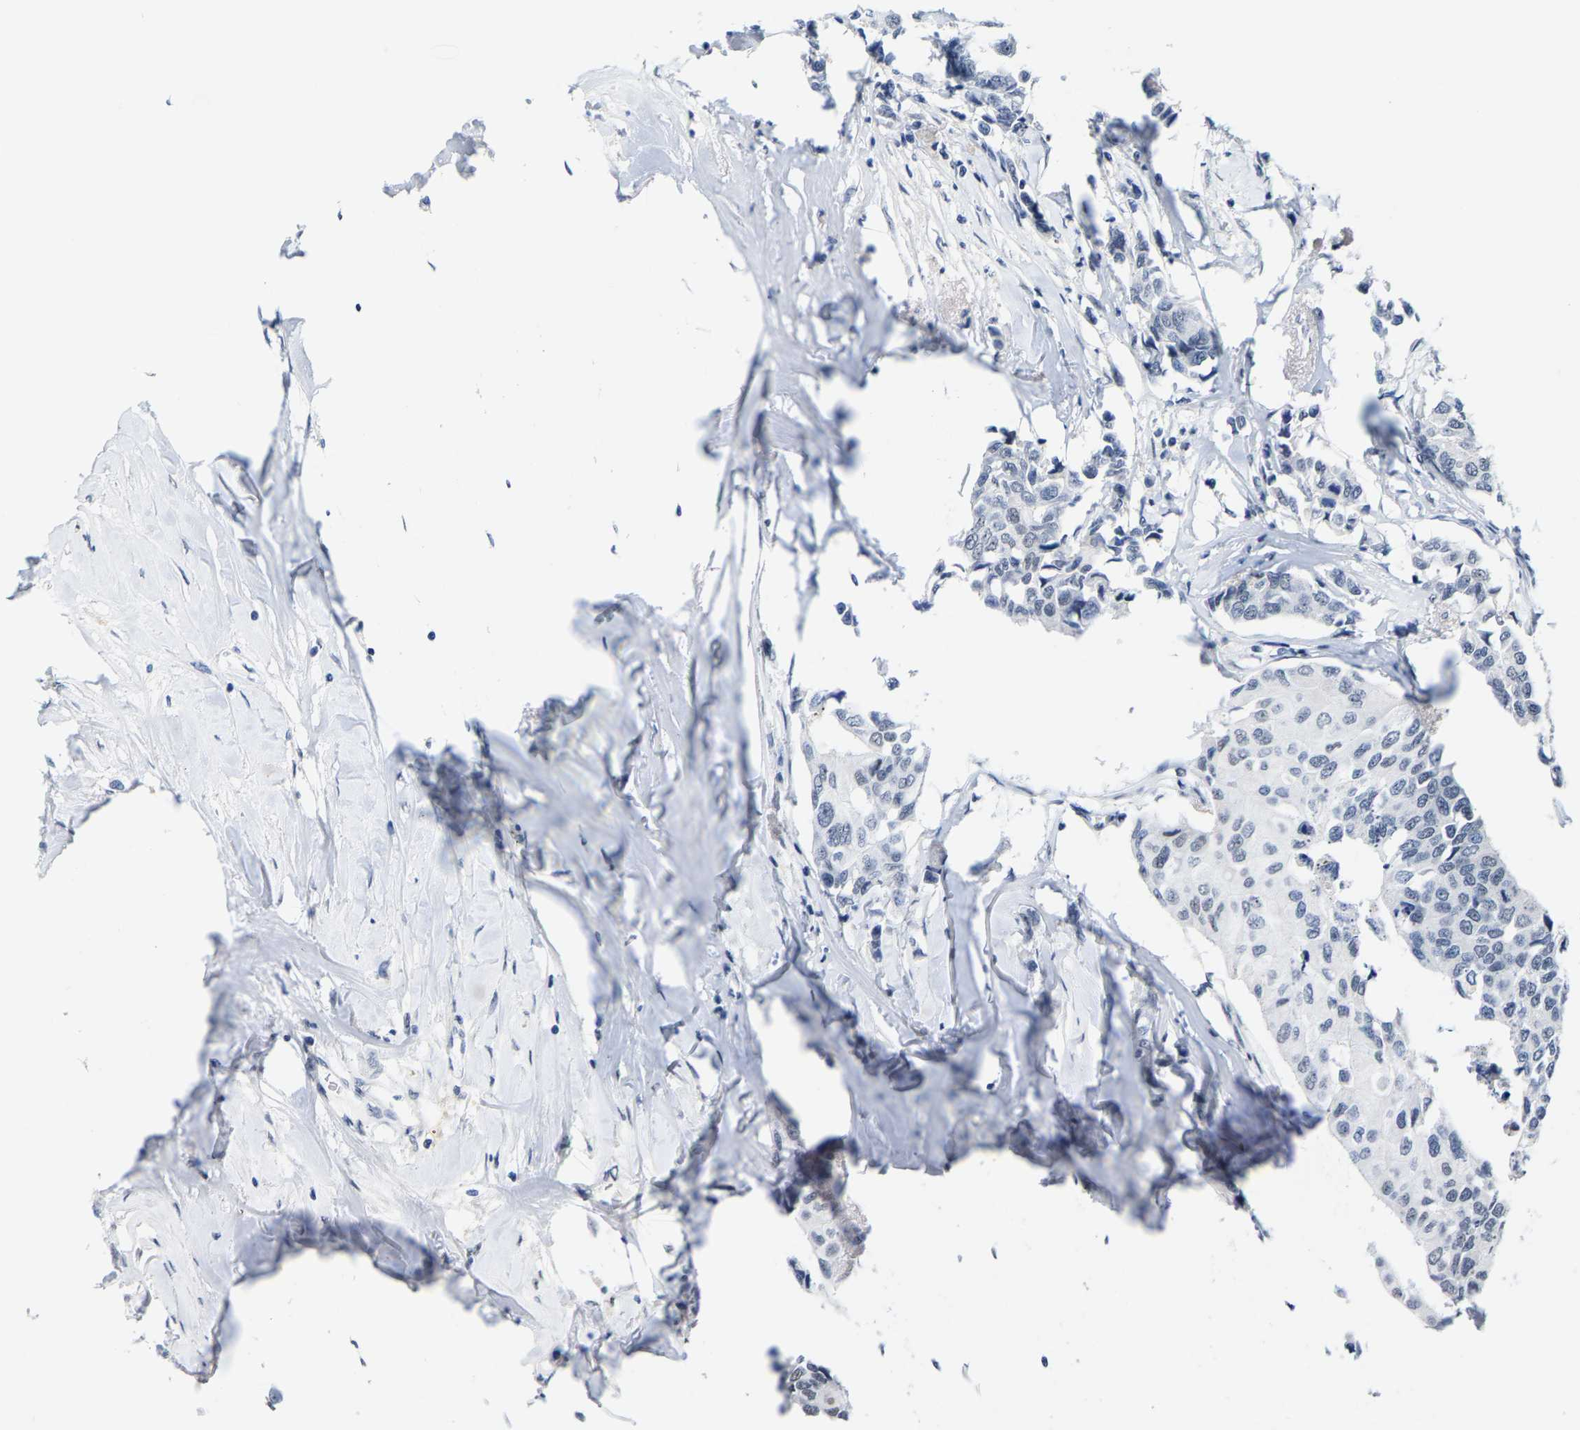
{"staining": {"intensity": "negative", "quantity": "none", "location": "none"}, "tissue": "breast cancer", "cell_type": "Tumor cells", "image_type": "cancer", "snomed": [{"axis": "morphology", "description": "Duct carcinoma"}, {"axis": "topography", "description": "Breast"}], "caption": "High power microscopy micrograph of an immunohistochemistry image of breast cancer (infiltrating ductal carcinoma), revealing no significant positivity in tumor cells.", "gene": "SETD1B", "patient": {"sex": "female", "age": 80}}